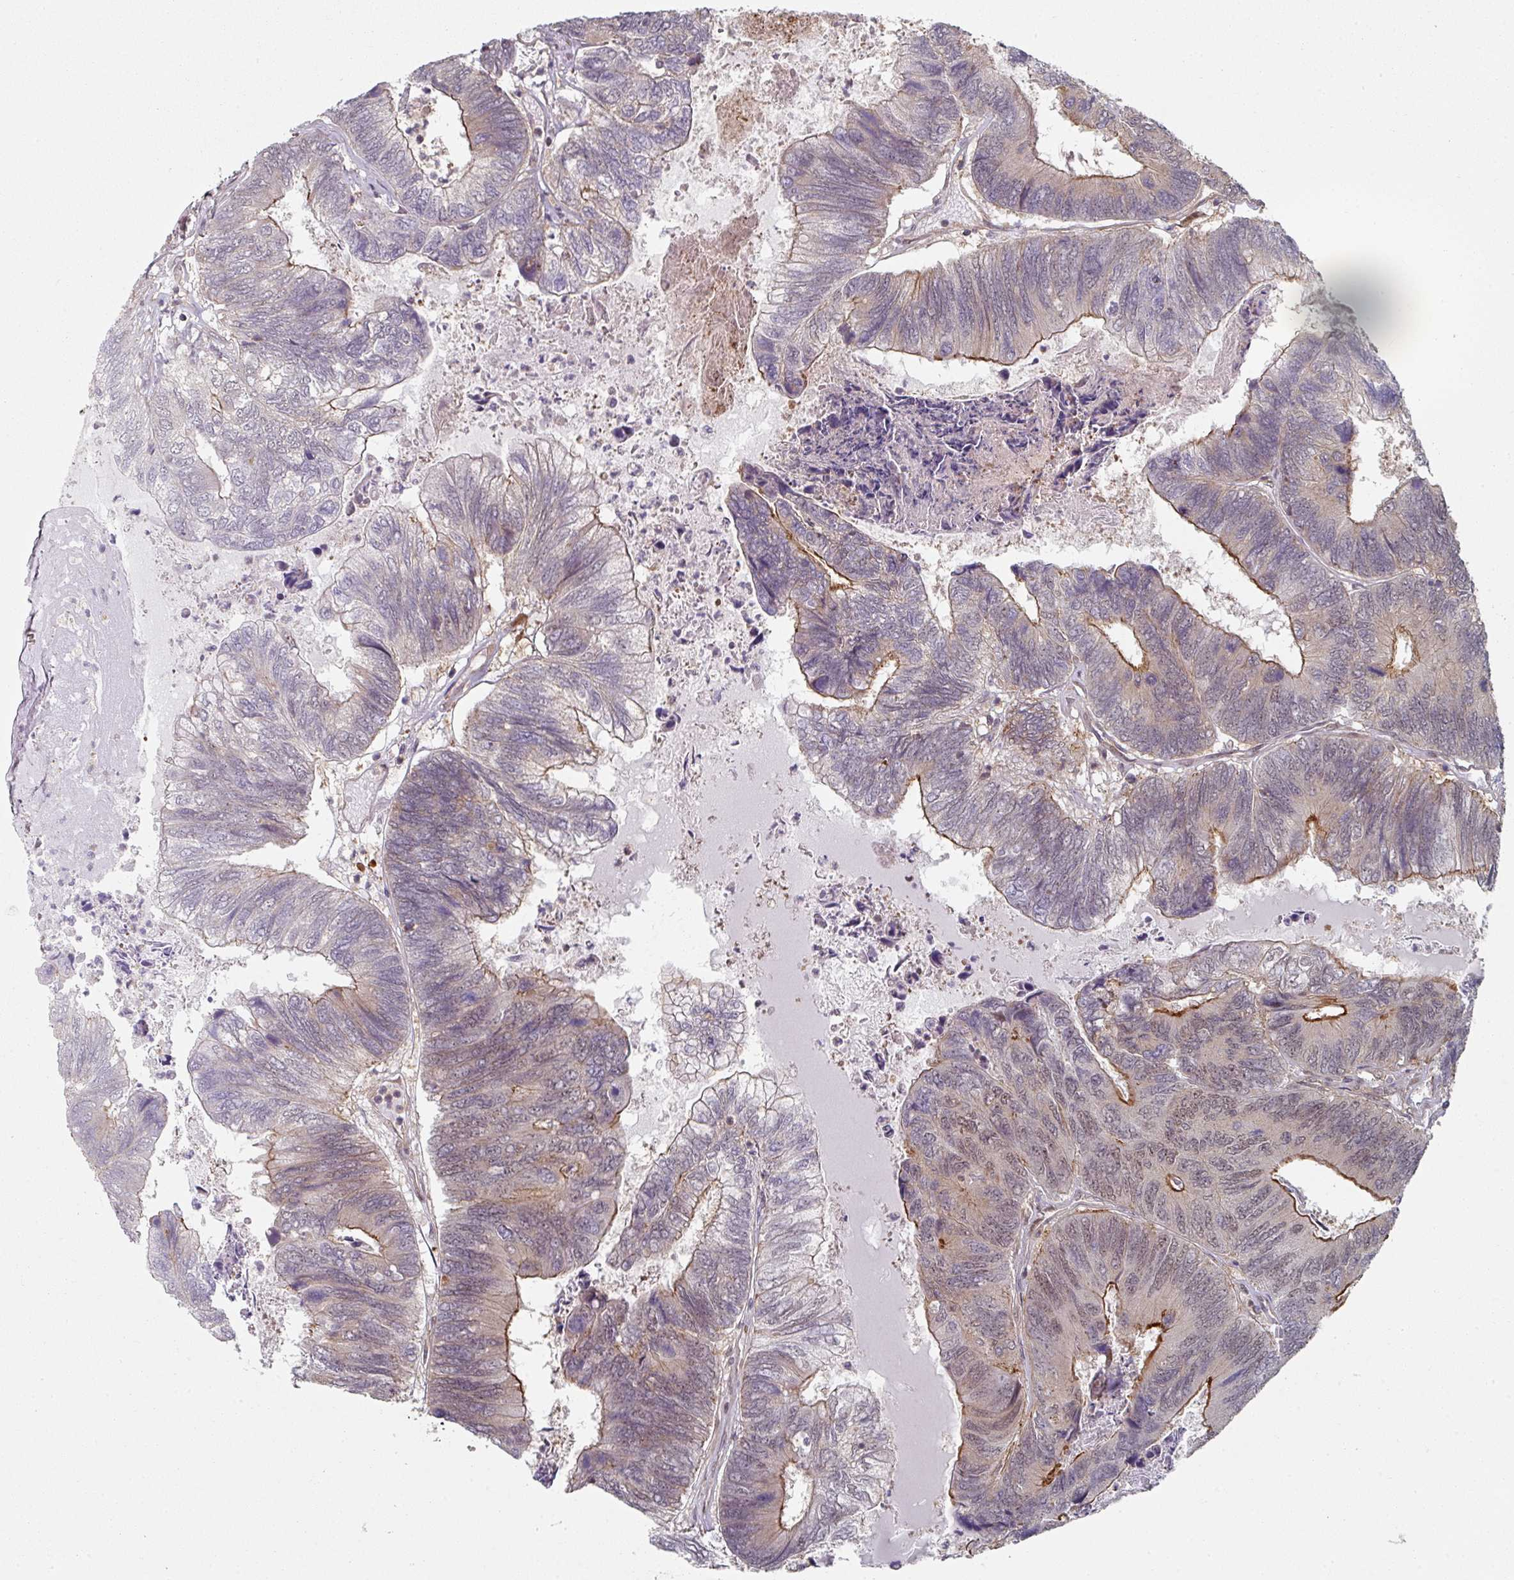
{"staining": {"intensity": "moderate", "quantity": "<25%", "location": "cytoplasmic/membranous"}, "tissue": "colorectal cancer", "cell_type": "Tumor cells", "image_type": "cancer", "snomed": [{"axis": "morphology", "description": "Adenocarcinoma, NOS"}, {"axis": "topography", "description": "Colon"}], "caption": "Moderate cytoplasmic/membranous protein expression is identified in approximately <25% of tumor cells in colorectal adenocarcinoma.", "gene": "PSME3IP1", "patient": {"sex": "female", "age": 67}}